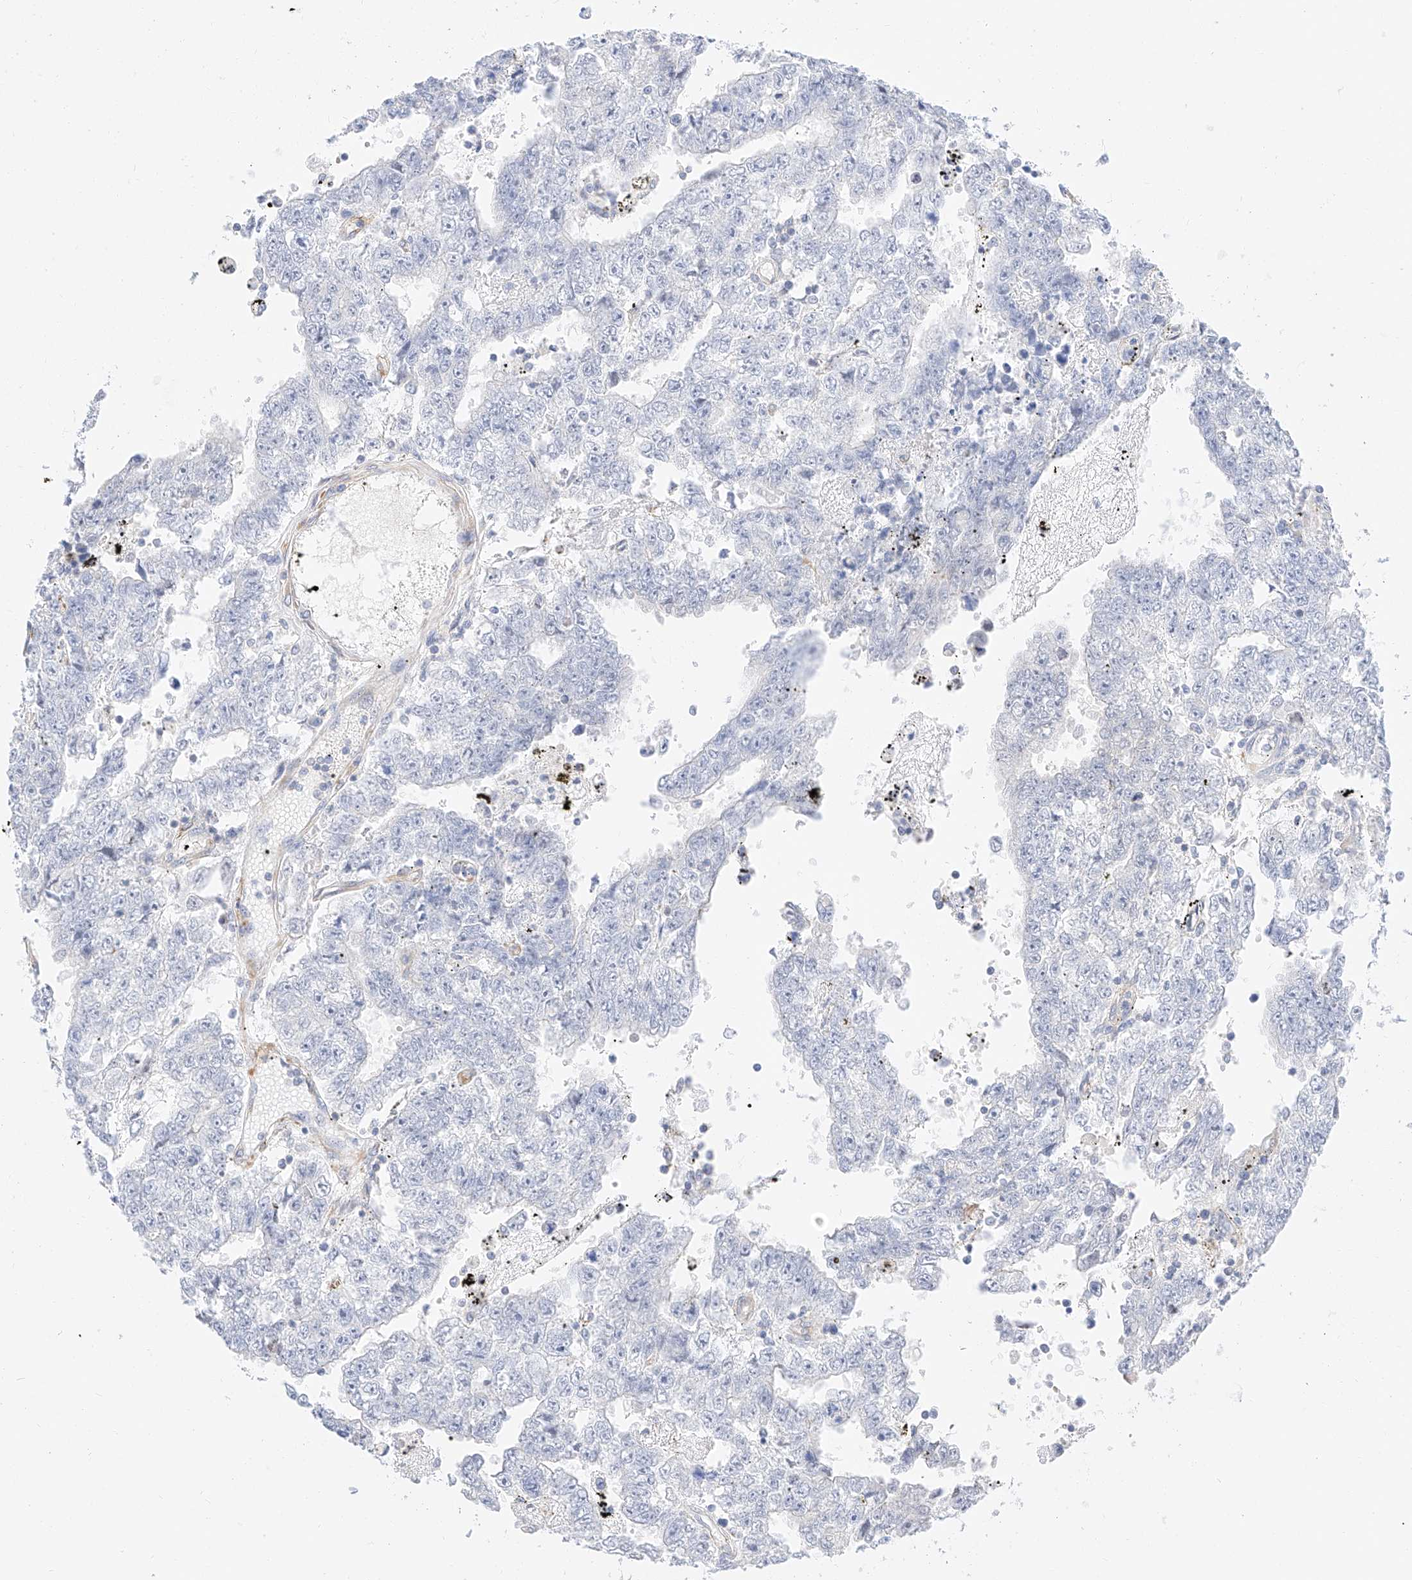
{"staining": {"intensity": "negative", "quantity": "none", "location": "none"}, "tissue": "testis cancer", "cell_type": "Tumor cells", "image_type": "cancer", "snomed": [{"axis": "morphology", "description": "Carcinoma, Embryonal, NOS"}, {"axis": "topography", "description": "Testis"}], "caption": "There is no significant expression in tumor cells of embryonal carcinoma (testis).", "gene": "CDCP2", "patient": {"sex": "male", "age": 25}}